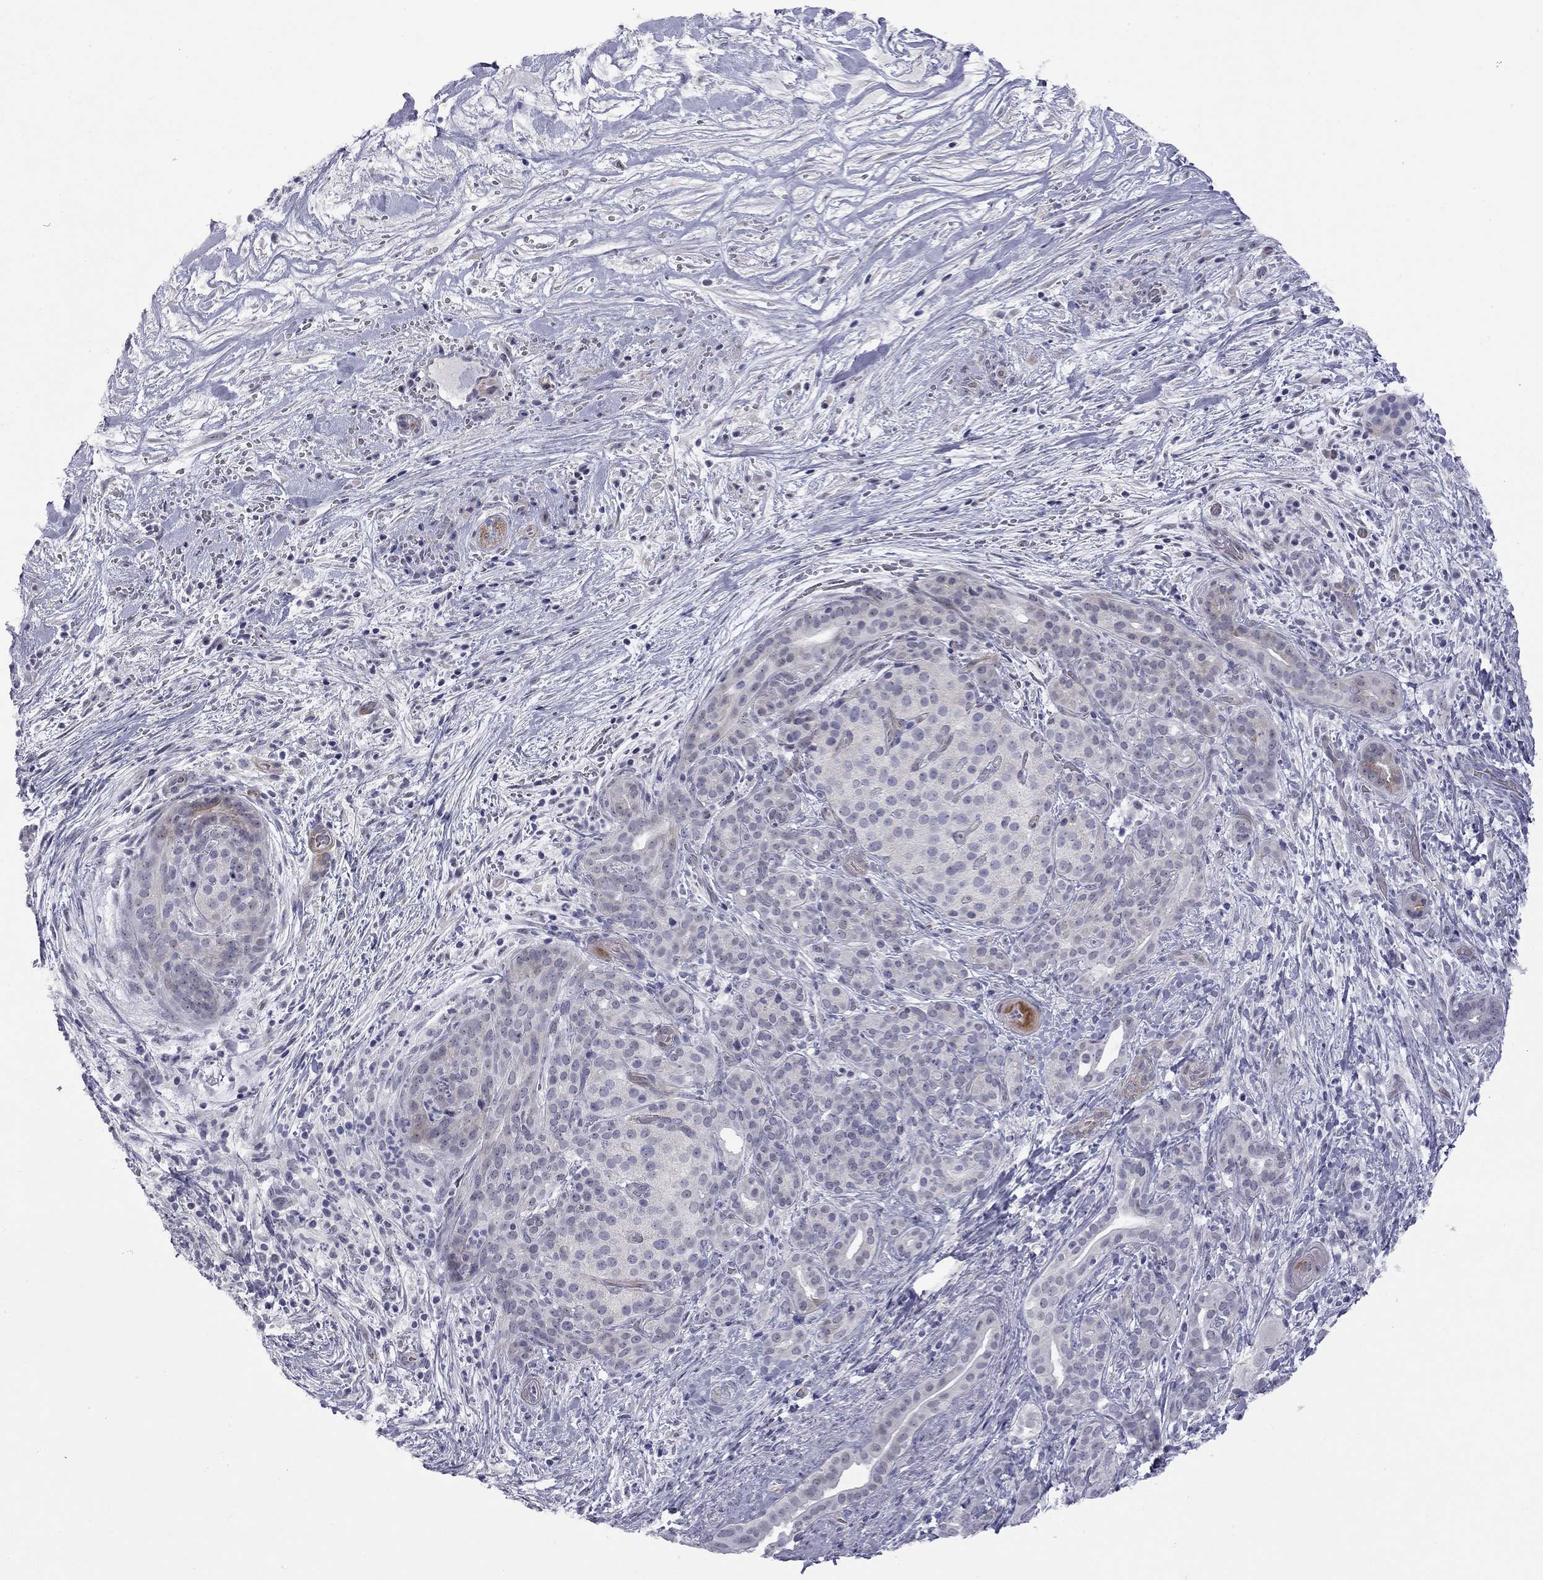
{"staining": {"intensity": "negative", "quantity": "none", "location": "none"}, "tissue": "pancreatic cancer", "cell_type": "Tumor cells", "image_type": "cancer", "snomed": [{"axis": "morphology", "description": "Adenocarcinoma, NOS"}, {"axis": "topography", "description": "Pancreas"}], "caption": "This is a image of IHC staining of adenocarcinoma (pancreatic), which shows no staining in tumor cells. (IHC, brightfield microscopy, high magnification).", "gene": "GSG1L", "patient": {"sex": "male", "age": 44}}